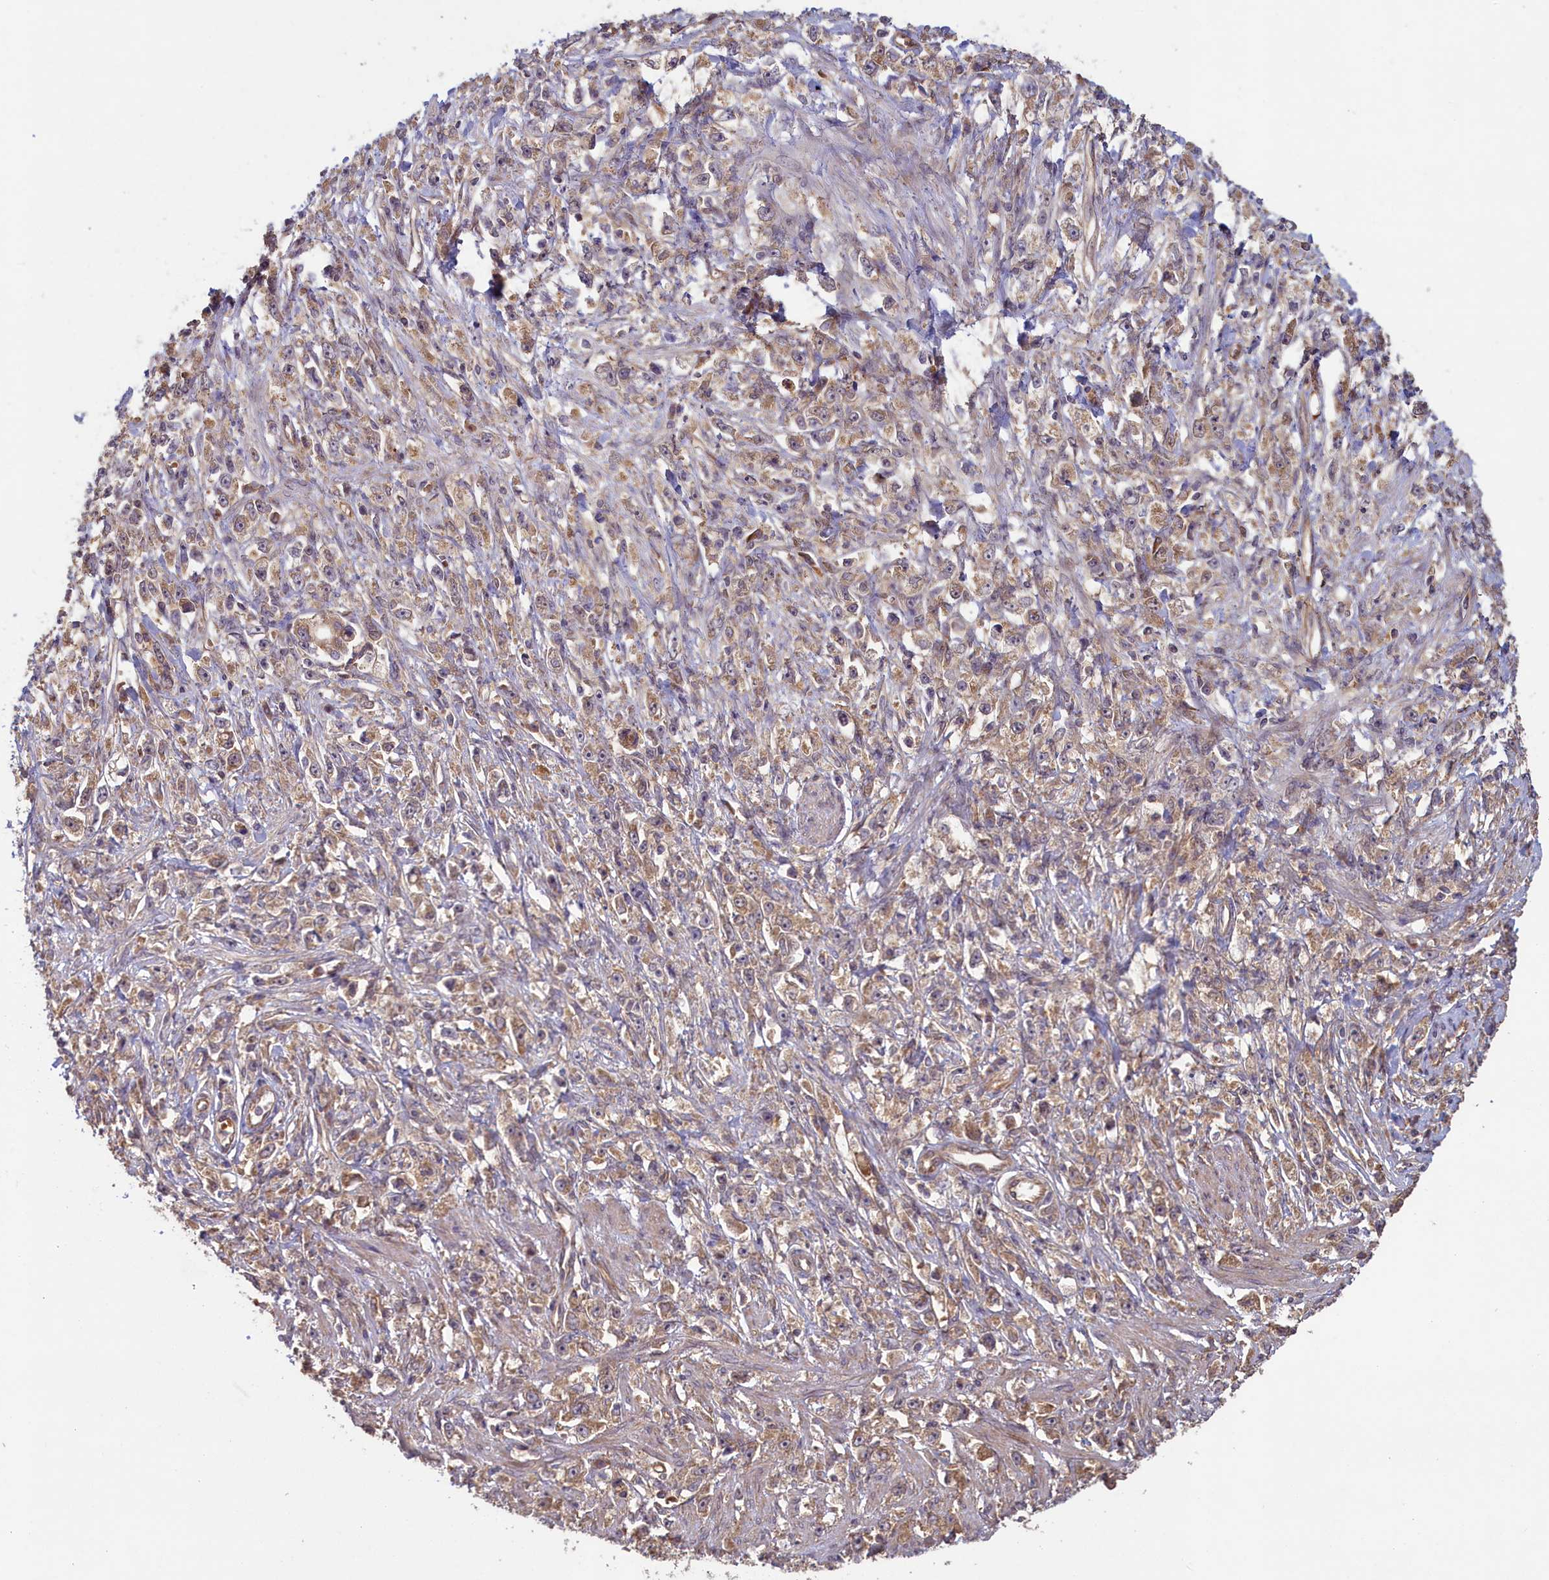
{"staining": {"intensity": "weak", "quantity": "25%-75%", "location": "cytoplasmic/membranous"}, "tissue": "stomach cancer", "cell_type": "Tumor cells", "image_type": "cancer", "snomed": [{"axis": "morphology", "description": "Adenocarcinoma, NOS"}, {"axis": "topography", "description": "Stomach"}], "caption": "A high-resolution micrograph shows immunohistochemistry (IHC) staining of stomach cancer, which reveals weak cytoplasmic/membranous positivity in approximately 25%-75% of tumor cells.", "gene": "CIAO2B", "patient": {"sex": "female", "age": 59}}